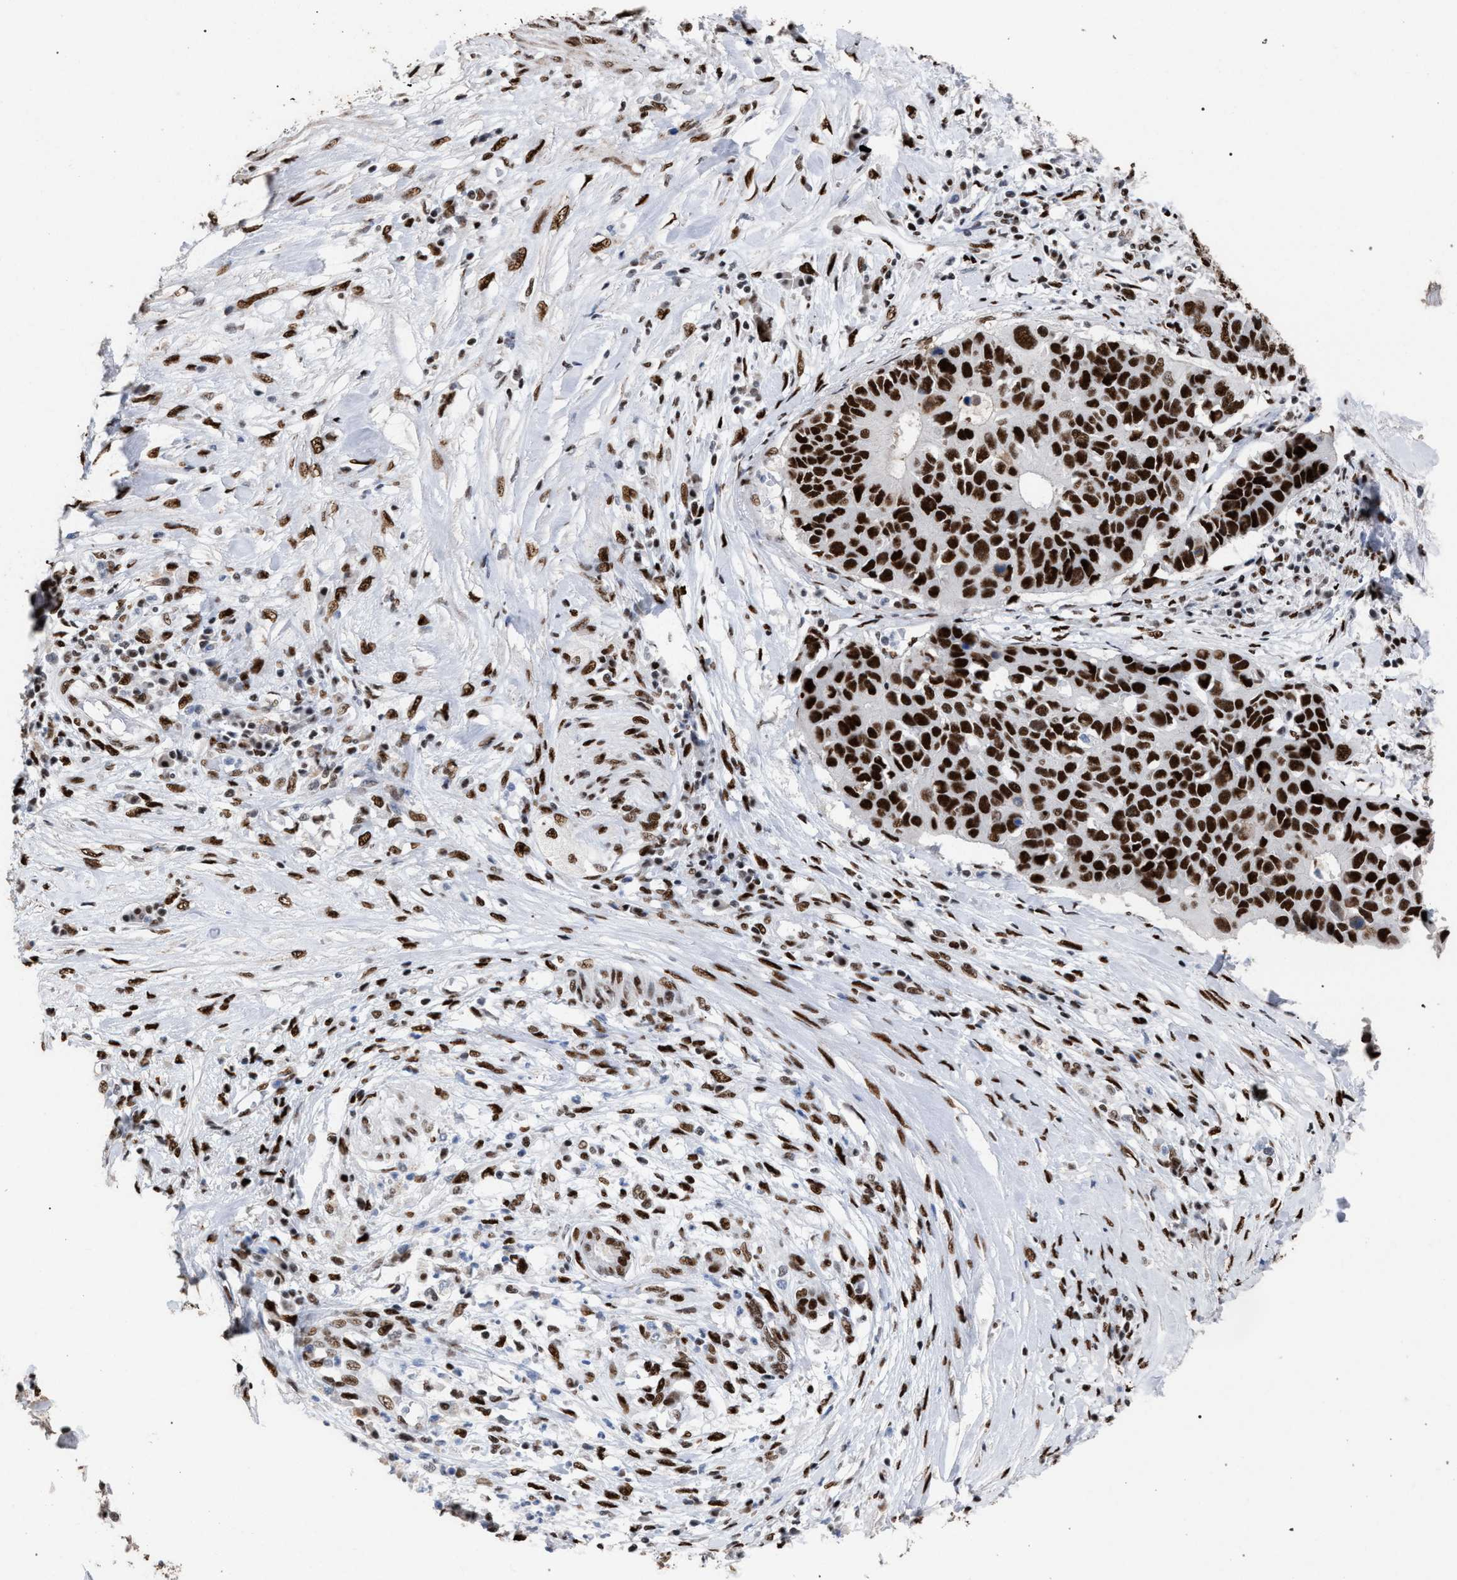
{"staining": {"intensity": "strong", "quantity": ">75%", "location": "nuclear"}, "tissue": "pancreatic cancer", "cell_type": "Tumor cells", "image_type": "cancer", "snomed": [{"axis": "morphology", "description": "Adenocarcinoma, NOS"}, {"axis": "topography", "description": "Pancreas"}], "caption": "Approximately >75% of tumor cells in adenocarcinoma (pancreatic) demonstrate strong nuclear protein positivity as visualized by brown immunohistochemical staining.", "gene": "TP53BP1", "patient": {"sex": "female", "age": 56}}